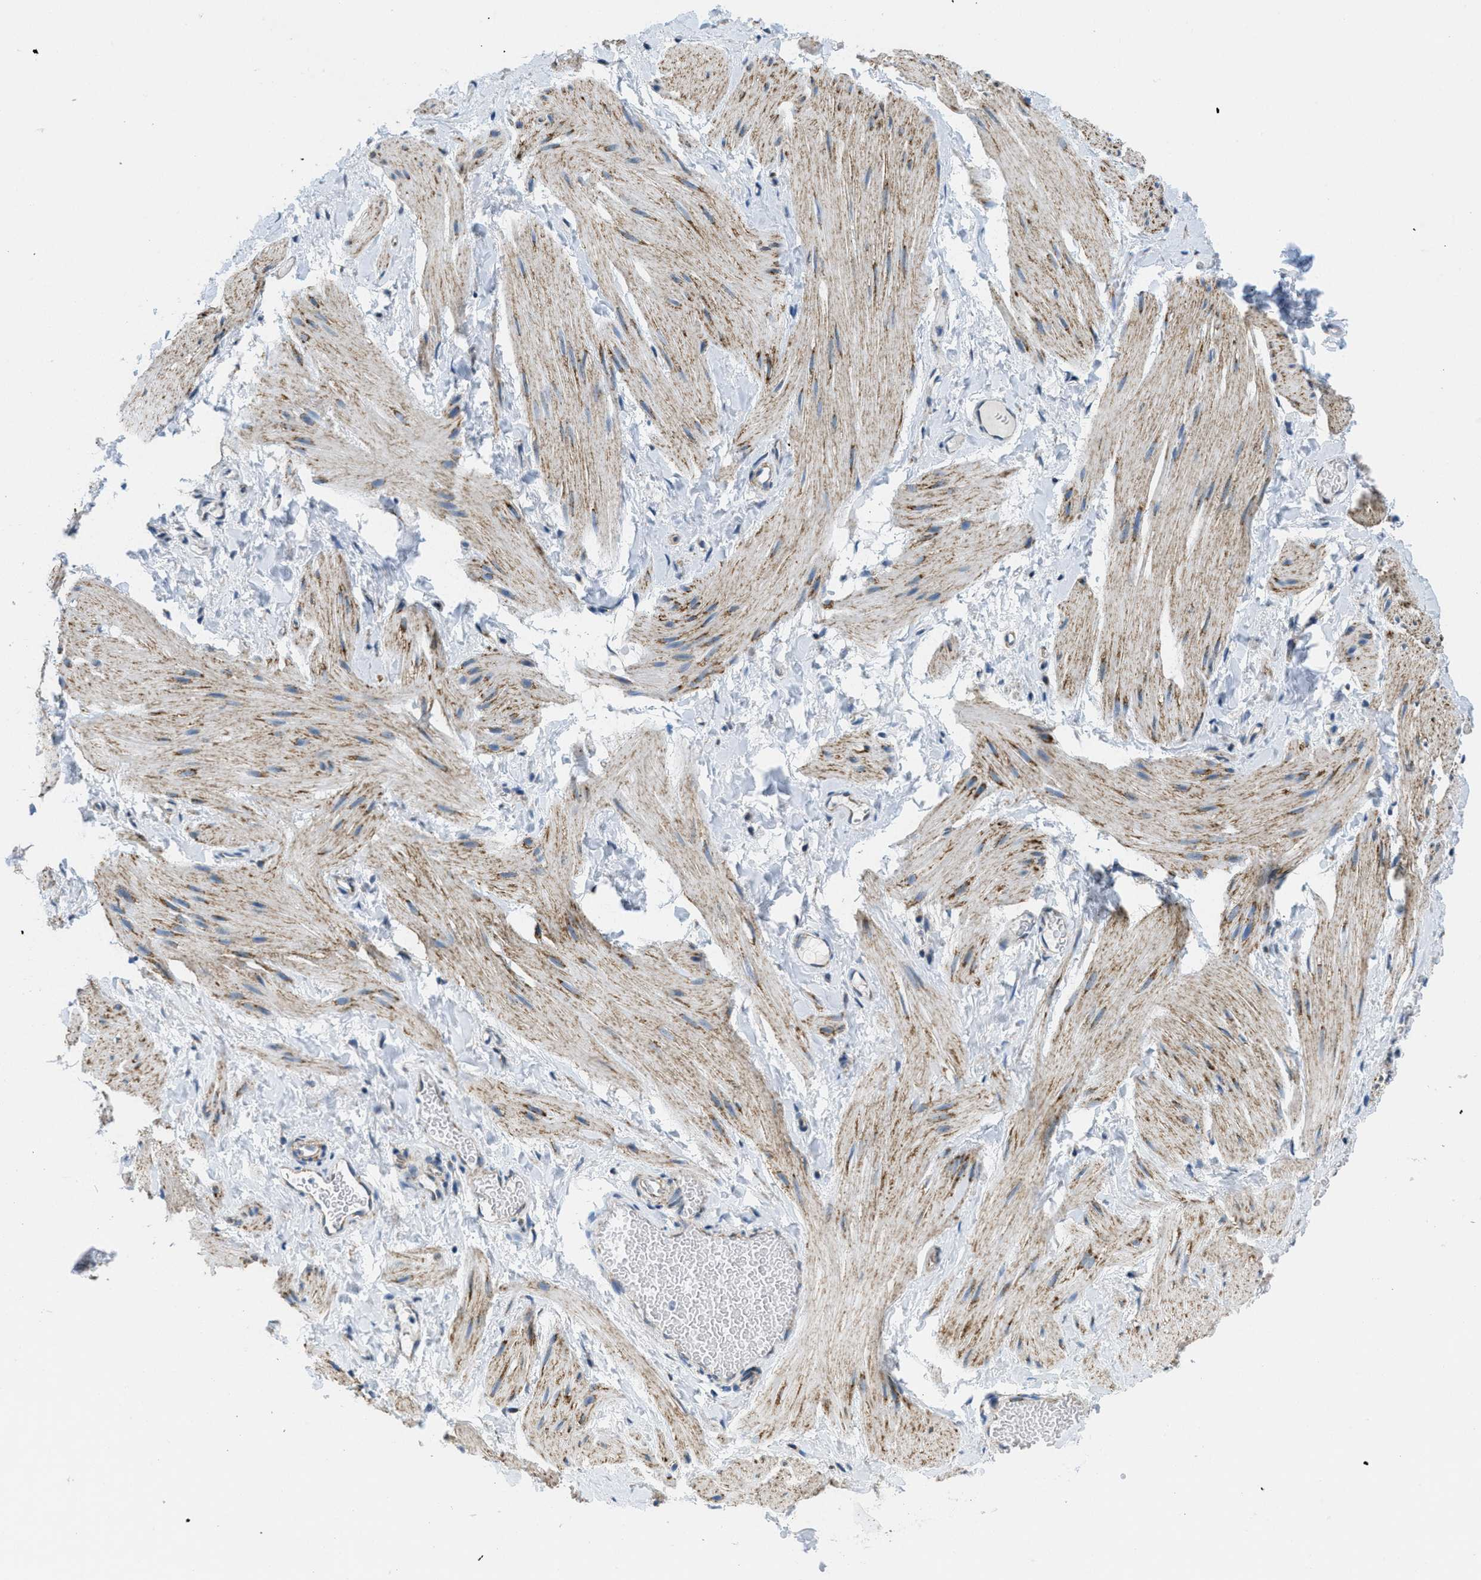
{"staining": {"intensity": "weak", "quantity": "25%-75%", "location": "cytoplasmic/membranous"}, "tissue": "smooth muscle", "cell_type": "Smooth muscle cells", "image_type": "normal", "snomed": [{"axis": "morphology", "description": "Normal tissue, NOS"}, {"axis": "topography", "description": "Smooth muscle"}], "caption": "Smooth muscle cells display weak cytoplasmic/membranous positivity in about 25%-75% of cells in unremarkable smooth muscle.", "gene": "TOMM70", "patient": {"sex": "male", "age": 16}}